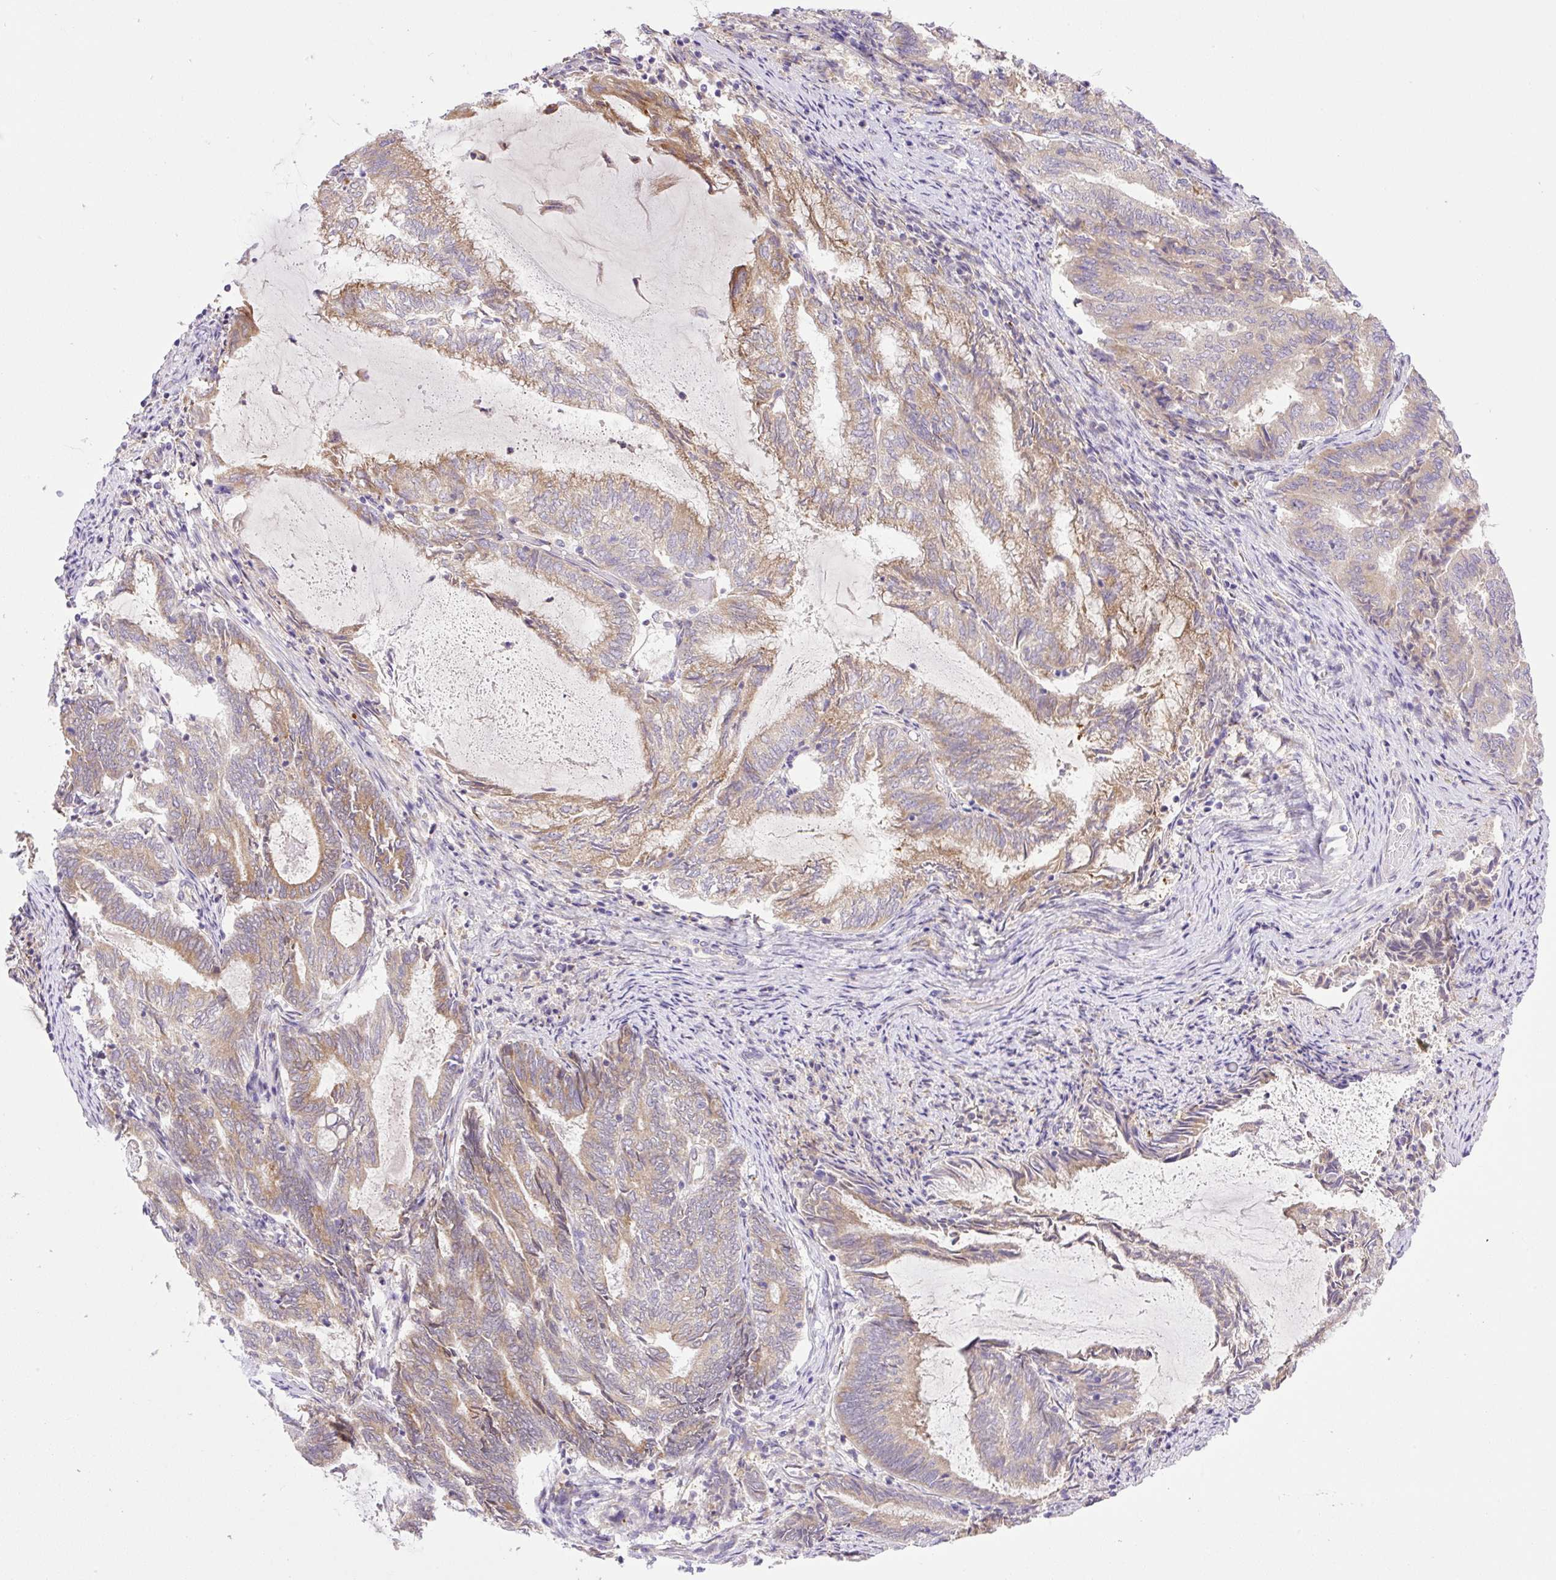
{"staining": {"intensity": "moderate", "quantity": "25%-75%", "location": "cytoplasmic/membranous"}, "tissue": "endometrial cancer", "cell_type": "Tumor cells", "image_type": "cancer", "snomed": [{"axis": "morphology", "description": "Adenocarcinoma, NOS"}, {"axis": "topography", "description": "Endometrium"}], "caption": "Tumor cells exhibit medium levels of moderate cytoplasmic/membranous positivity in about 25%-75% of cells in endometrial cancer (adenocarcinoma).", "gene": "POFUT1", "patient": {"sex": "female", "age": 80}}